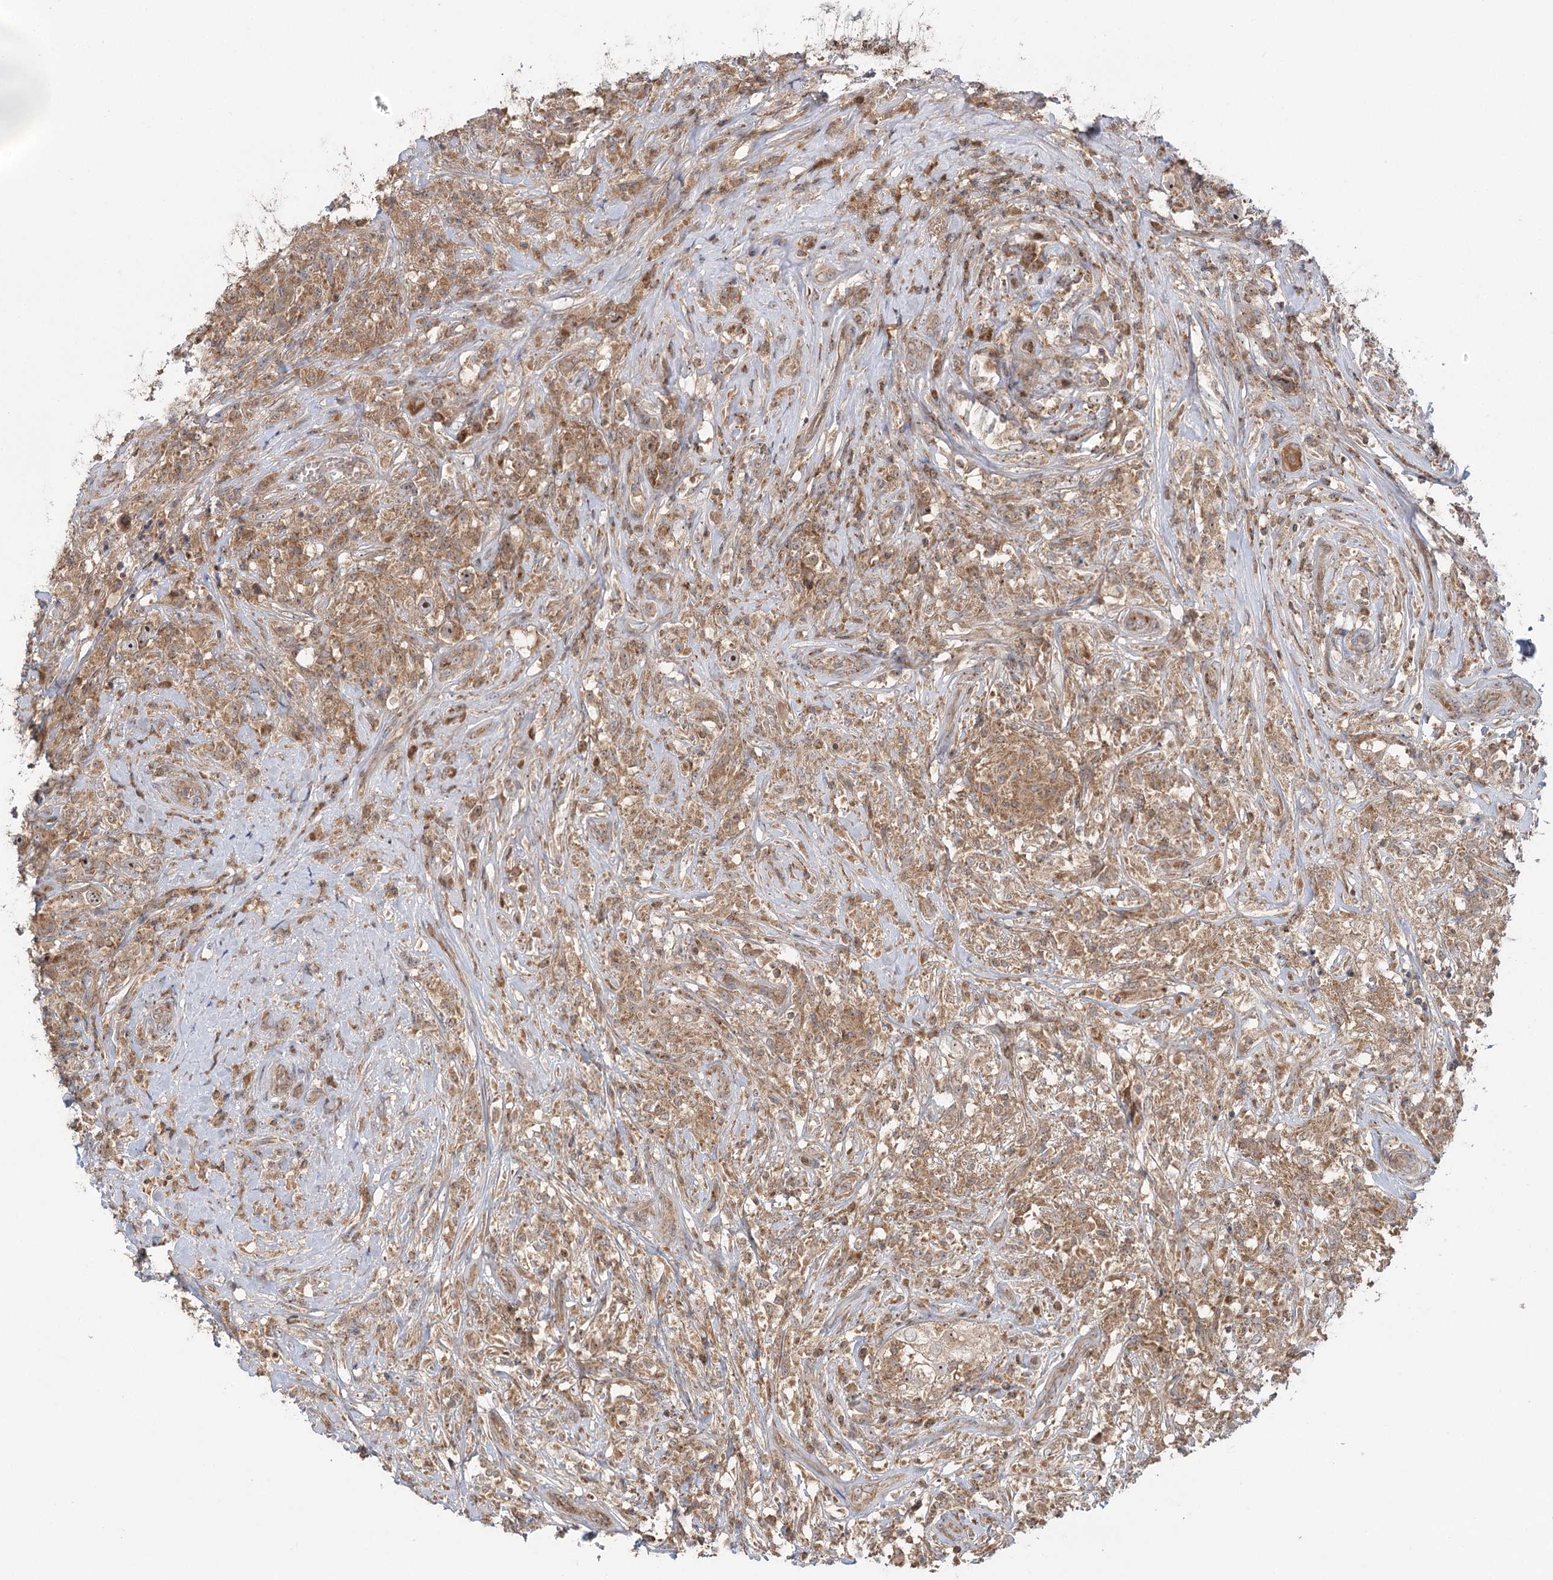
{"staining": {"intensity": "moderate", "quantity": ">75%", "location": "cytoplasmic/membranous,nuclear"}, "tissue": "testis cancer", "cell_type": "Tumor cells", "image_type": "cancer", "snomed": [{"axis": "morphology", "description": "Seminoma, NOS"}, {"axis": "topography", "description": "Testis"}], "caption": "Protein expression analysis of human testis seminoma reveals moderate cytoplasmic/membranous and nuclear expression in about >75% of tumor cells. (Brightfield microscopy of DAB IHC at high magnification).", "gene": "RAPGEF6", "patient": {"sex": "male", "age": 49}}